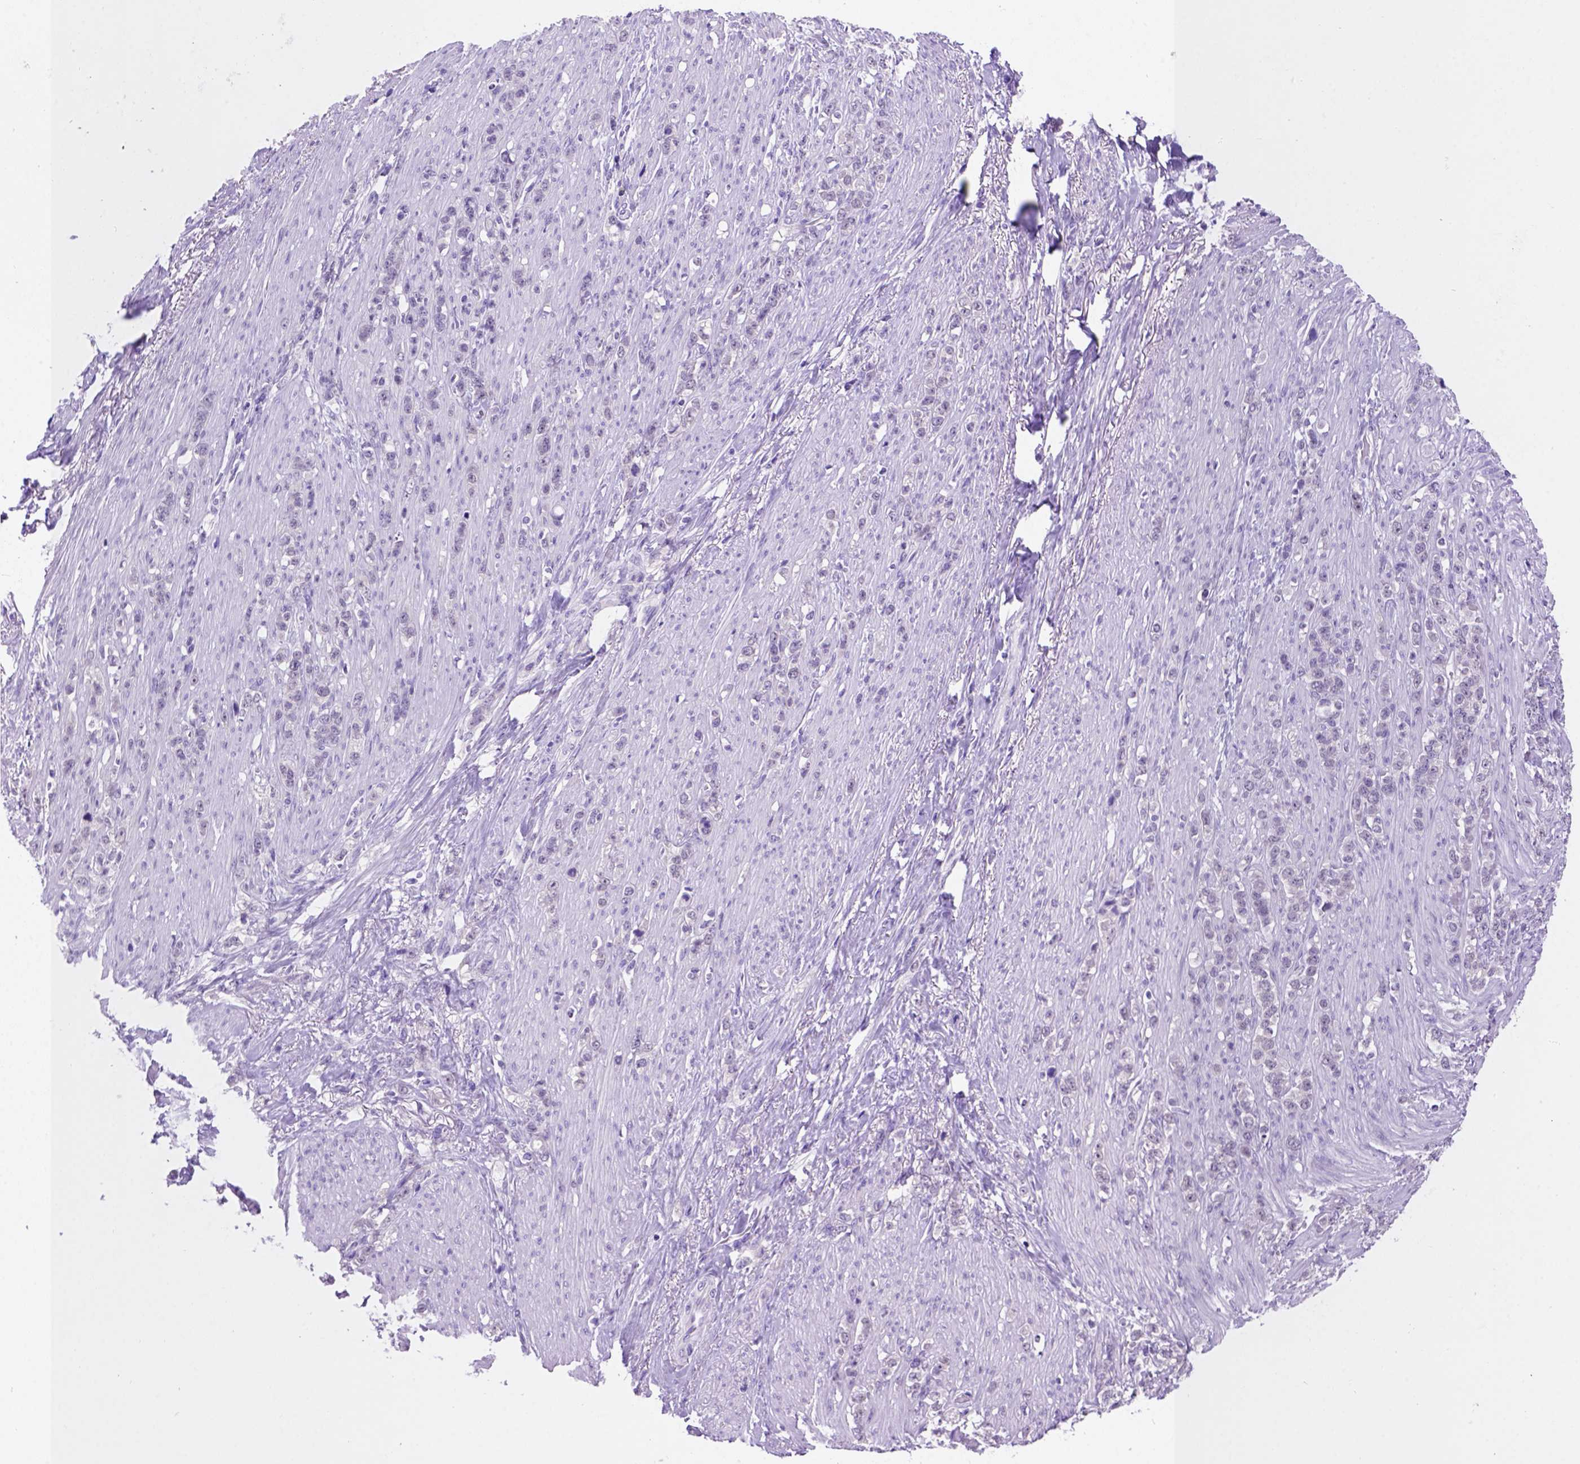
{"staining": {"intensity": "negative", "quantity": "none", "location": "none"}, "tissue": "stomach cancer", "cell_type": "Tumor cells", "image_type": "cancer", "snomed": [{"axis": "morphology", "description": "Adenocarcinoma, NOS"}, {"axis": "topography", "description": "Stomach, lower"}], "caption": "Immunohistochemistry (IHC) image of neoplastic tissue: human stomach cancer stained with DAB (3,3'-diaminobenzidine) shows no significant protein expression in tumor cells. Brightfield microscopy of immunohistochemistry stained with DAB (3,3'-diaminobenzidine) (brown) and hematoxylin (blue), captured at high magnification.", "gene": "FAM81B", "patient": {"sex": "male", "age": 88}}